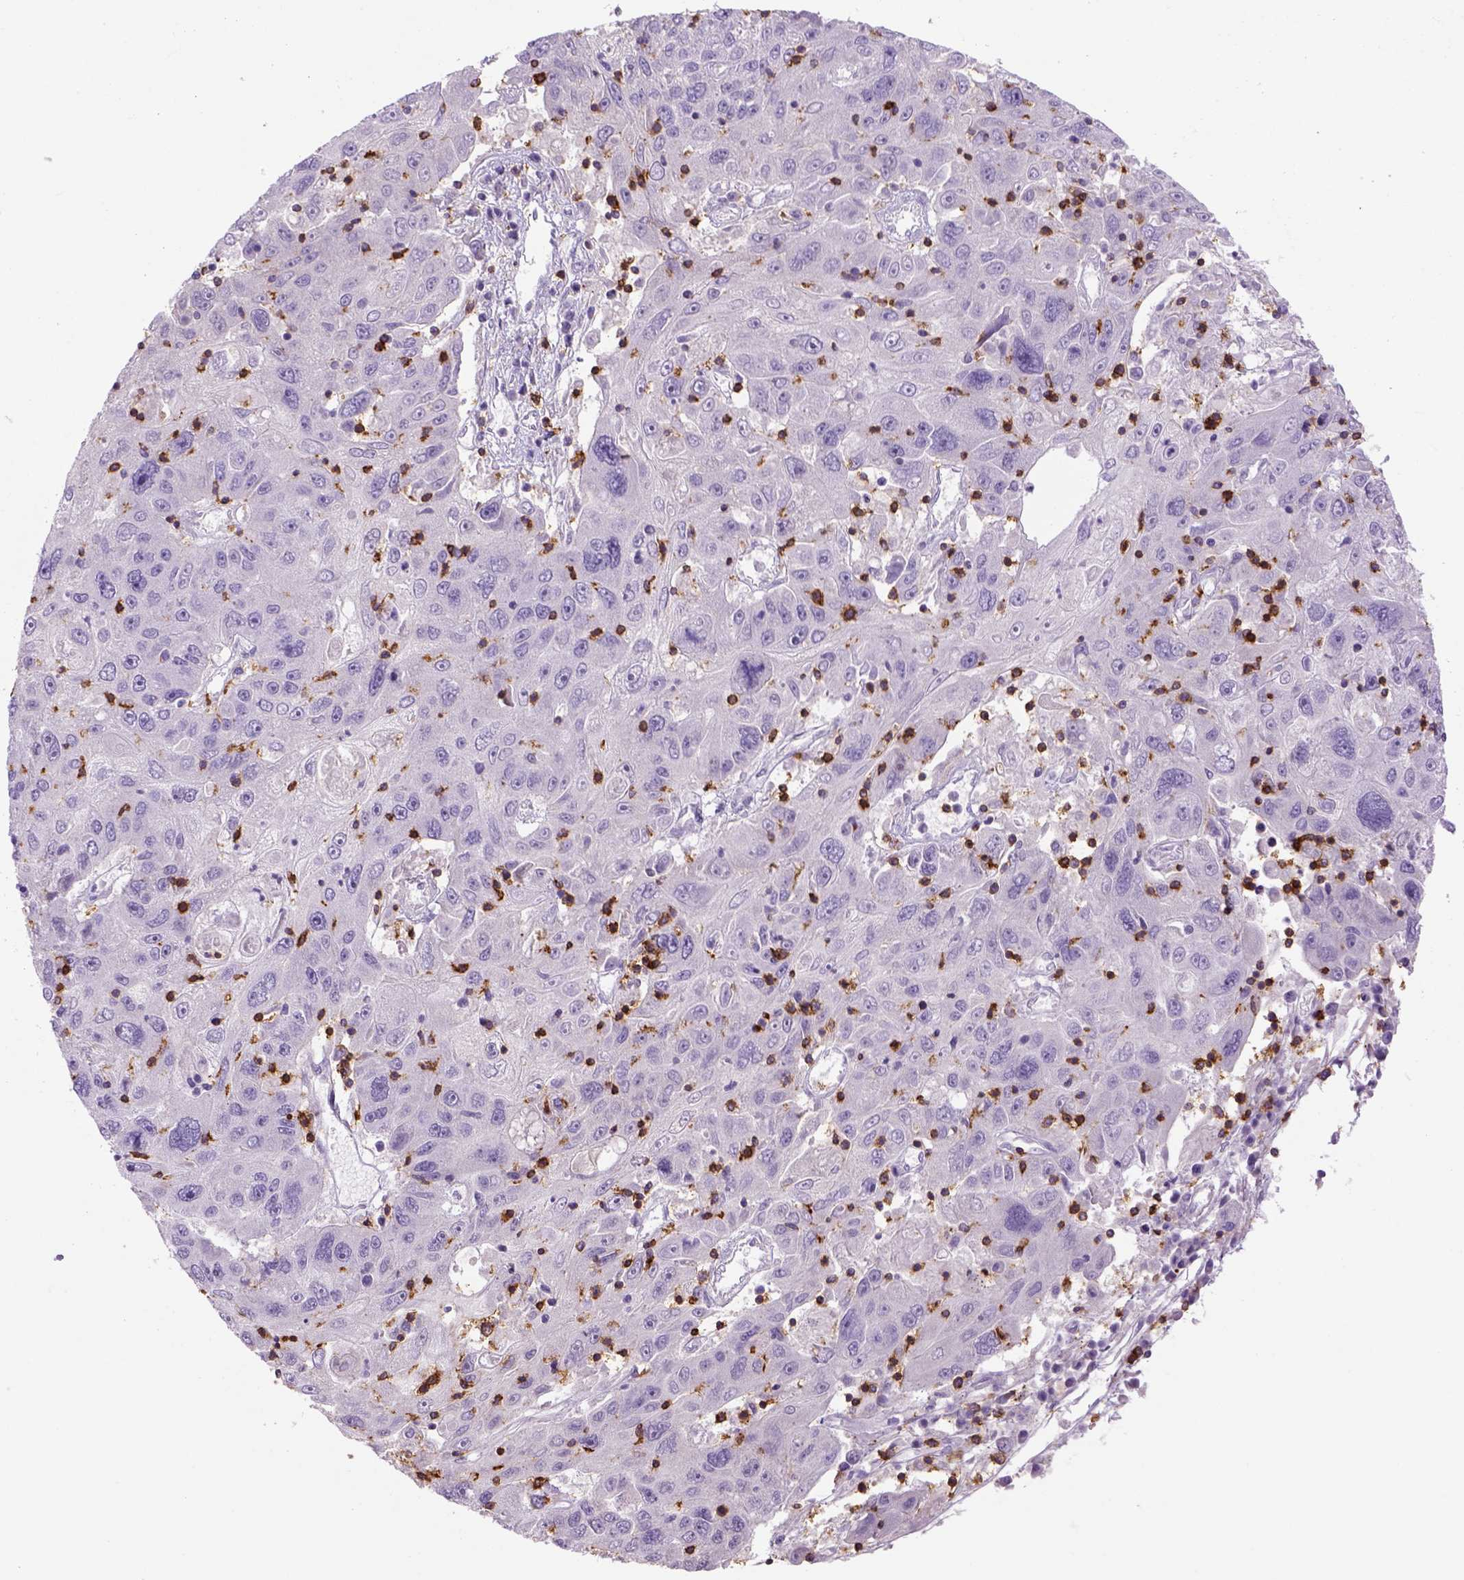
{"staining": {"intensity": "negative", "quantity": "none", "location": "none"}, "tissue": "stomach cancer", "cell_type": "Tumor cells", "image_type": "cancer", "snomed": [{"axis": "morphology", "description": "Adenocarcinoma, NOS"}, {"axis": "topography", "description": "Stomach"}], "caption": "High power microscopy image of an immunohistochemistry image of adenocarcinoma (stomach), revealing no significant positivity in tumor cells. The staining was performed using DAB to visualize the protein expression in brown, while the nuclei were stained in blue with hematoxylin (Magnification: 20x).", "gene": "CD3E", "patient": {"sex": "male", "age": 56}}